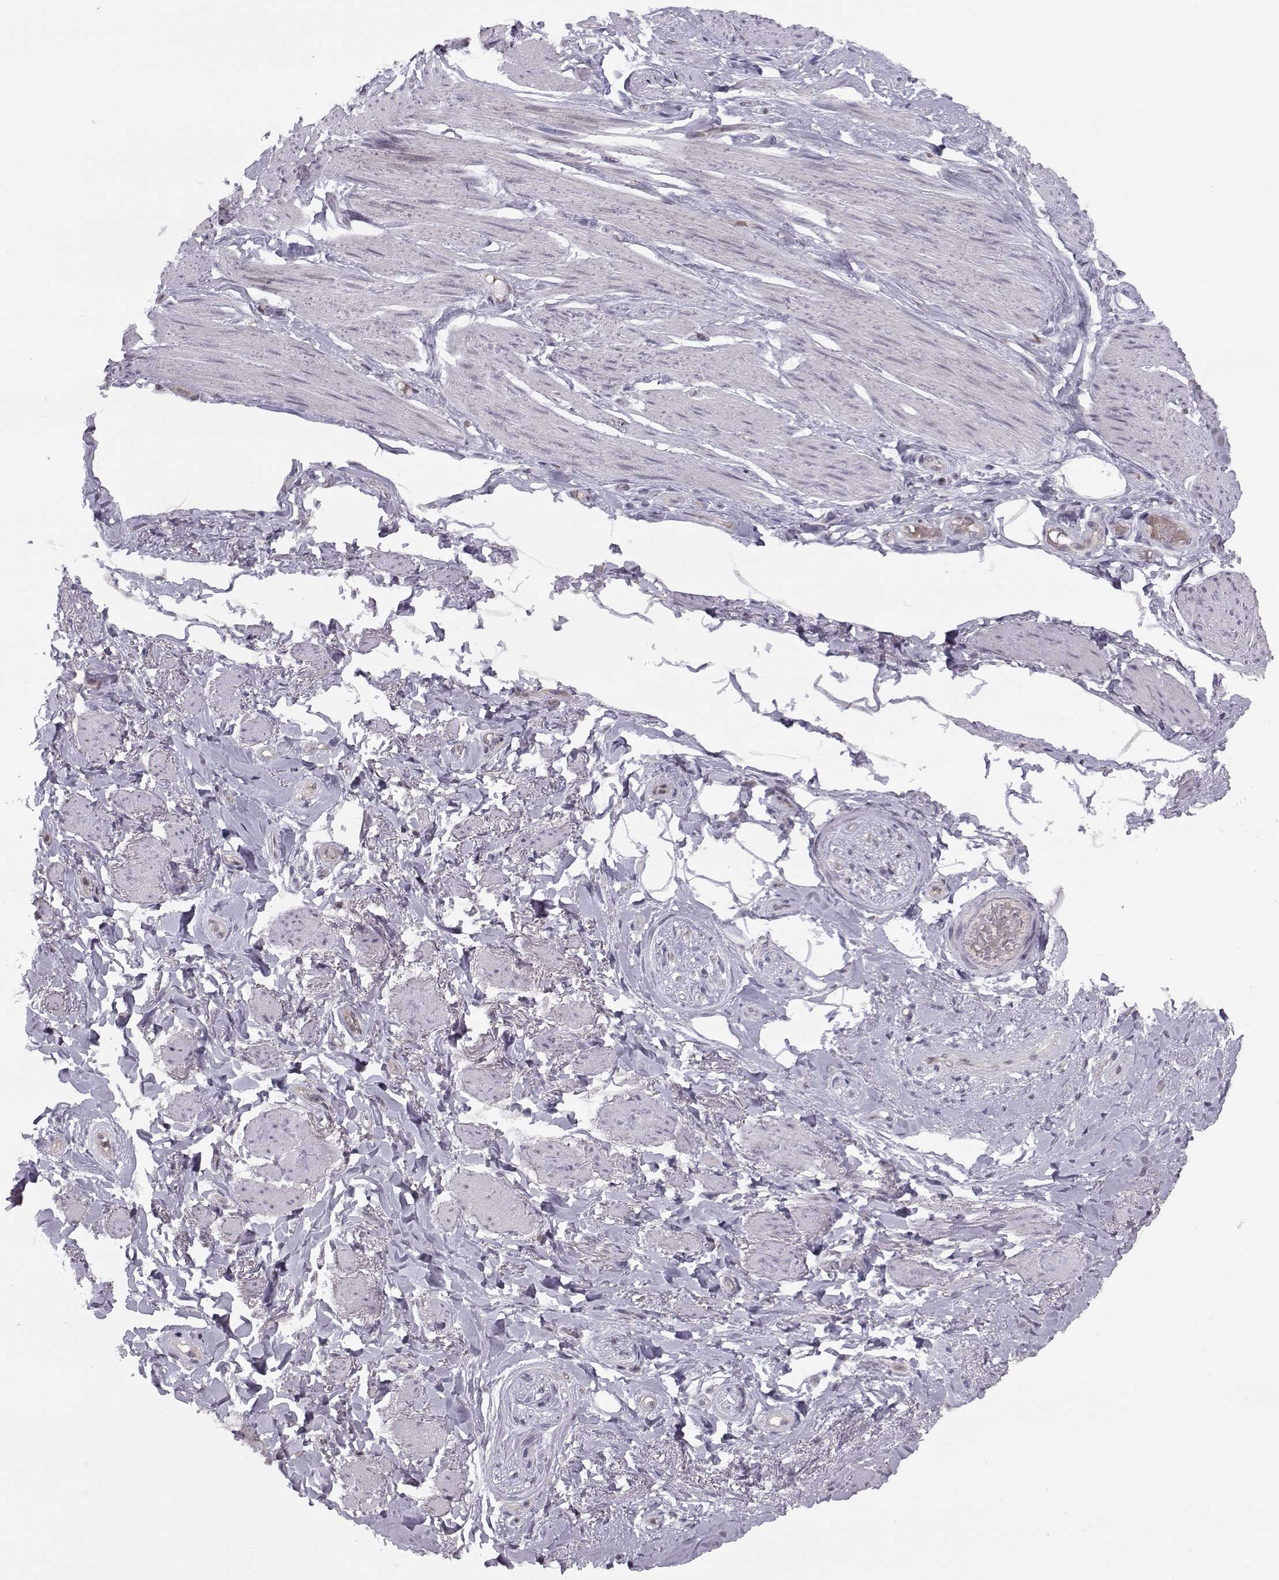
{"staining": {"intensity": "negative", "quantity": "none", "location": "none"}, "tissue": "soft tissue", "cell_type": "Fibroblasts", "image_type": "normal", "snomed": [{"axis": "morphology", "description": "Normal tissue, NOS"}, {"axis": "topography", "description": "Skeletal muscle"}, {"axis": "topography", "description": "Anal"}, {"axis": "topography", "description": "Peripheral nerve tissue"}], "caption": "Soft tissue stained for a protein using immunohistochemistry (IHC) shows no expression fibroblasts.", "gene": "KIF13B", "patient": {"sex": "male", "age": 53}}